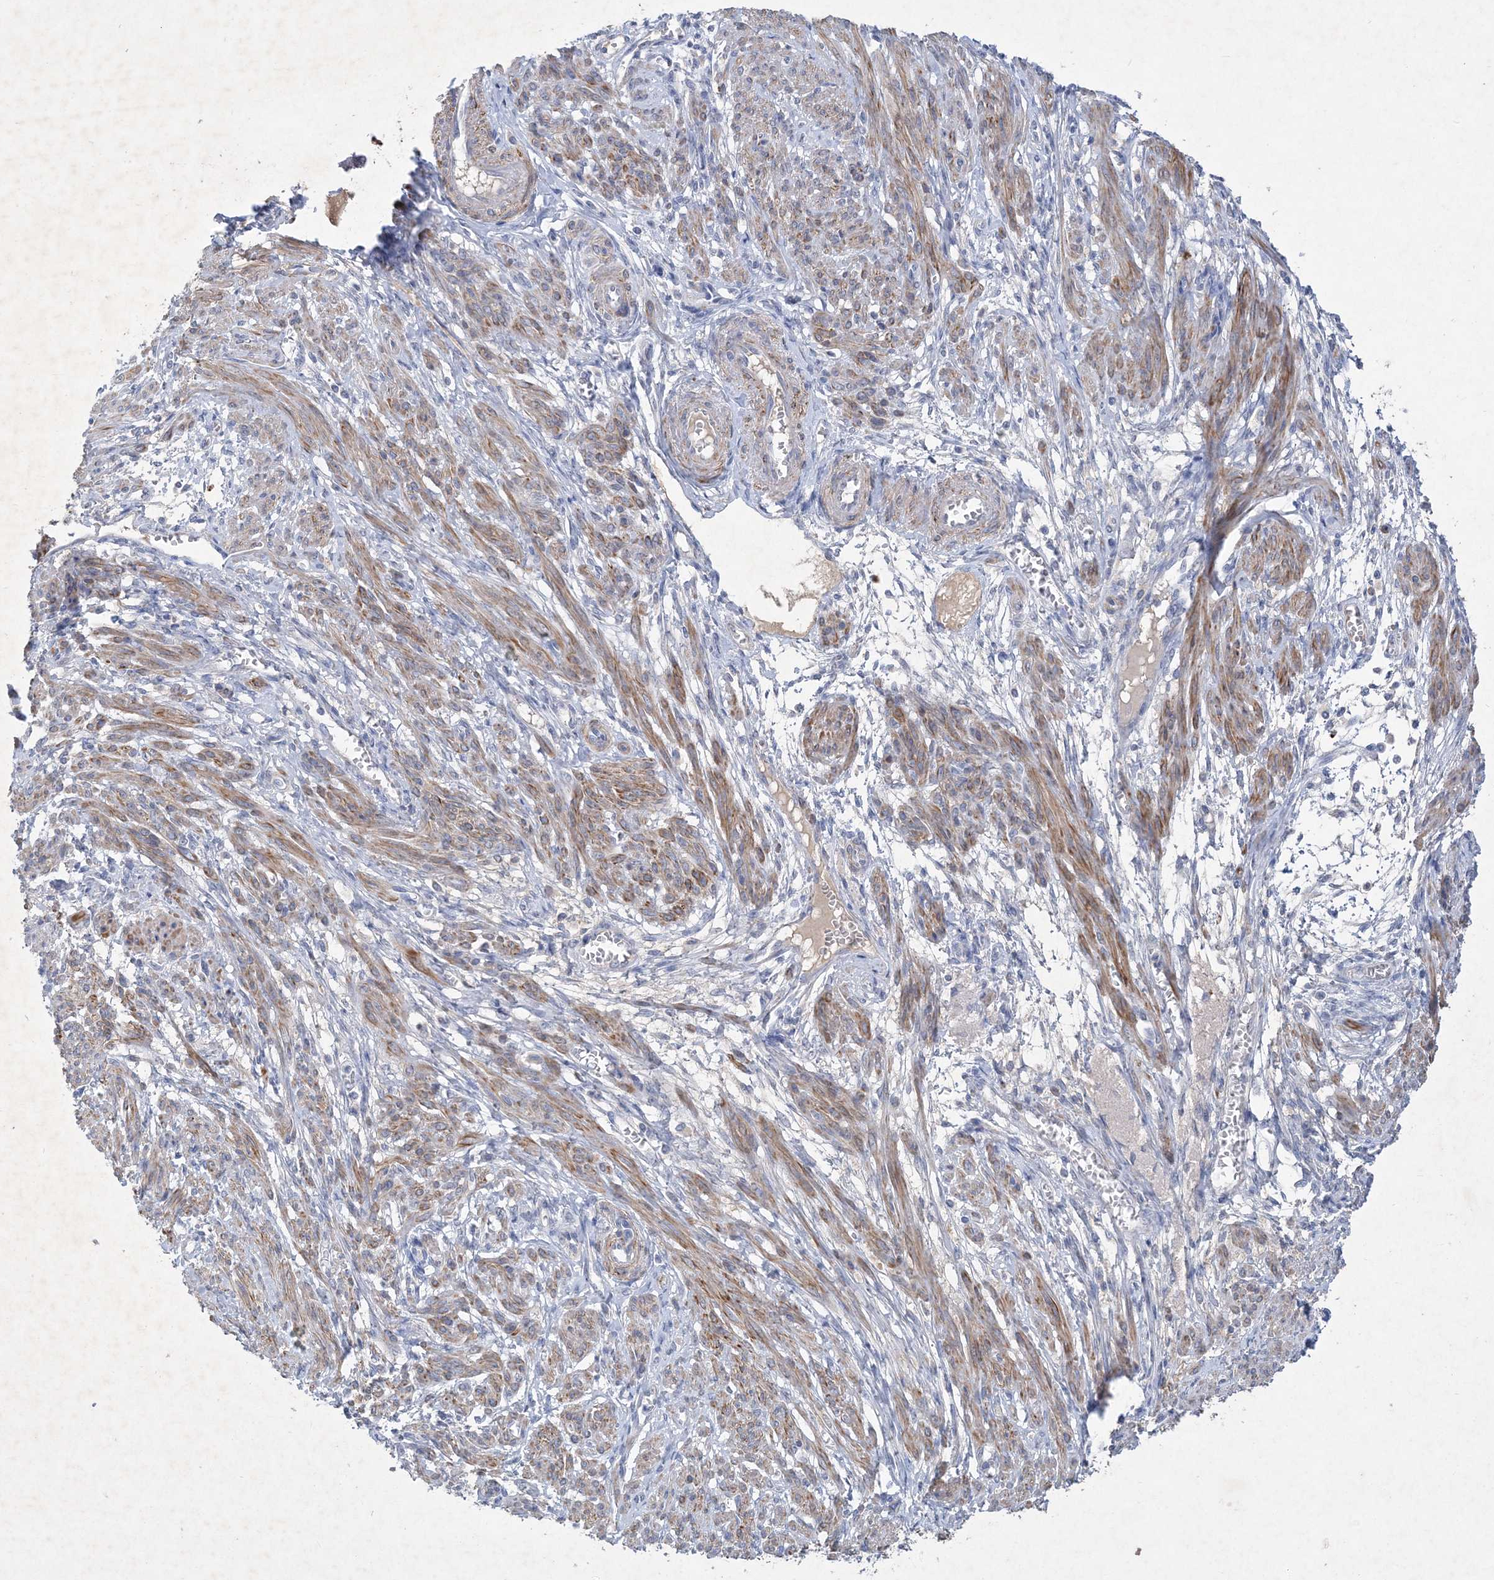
{"staining": {"intensity": "moderate", "quantity": ">75%", "location": "cytoplasmic/membranous"}, "tissue": "smooth muscle", "cell_type": "Smooth muscle cells", "image_type": "normal", "snomed": [{"axis": "morphology", "description": "Normal tissue, NOS"}, {"axis": "topography", "description": "Smooth muscle"}], "caption": "Protein analysis of normal smooth muscle demonstrates moderate cytoplasmic/membranous expression in about >75% of smooth muscle cells. (brown staining indicates protein expression, while blue staining denotes nuclei).", "gene": "C11orf58", "patient": {"sex": "female", "age": 39}}